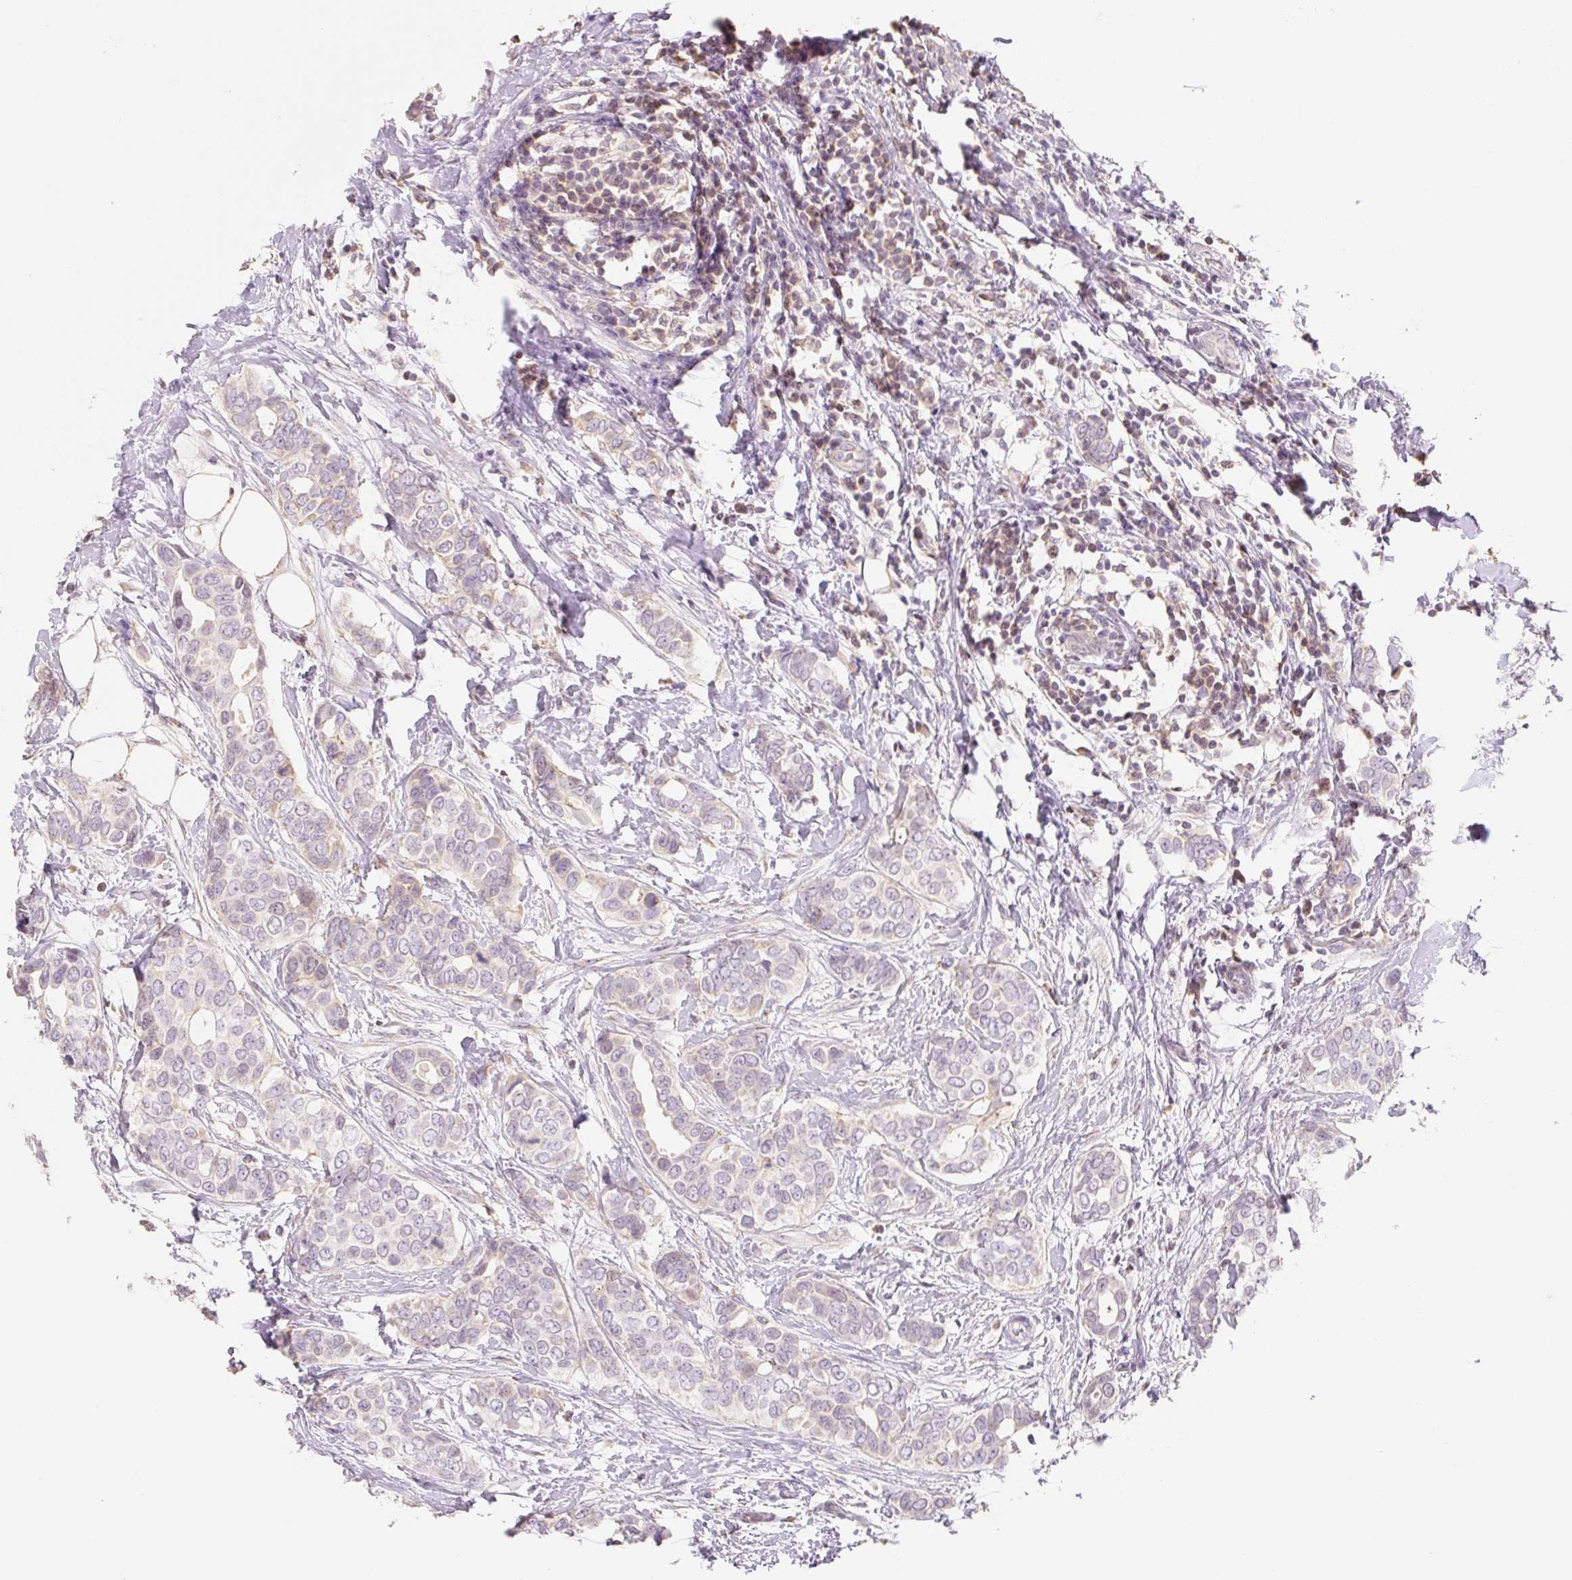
{"staining": {"intensity": "weak", "quantity": "<25%", "location": "cytoplasmic/membranous"}, "tissue": "breast cancer", "cell_type": "Tumor cells", "image_type": "cancer", "snomed": [{"axis": "morphology", "description": "Lobular carcinoma"}, {"axis": "topography", "description": "Breast"}], "caption": "The IHC micrograph has no significant positivity in tumor cells of breast cancer (lobular carcinoma) tissue. (Brightfield microscopy of DAB (3,3'-diaminobenzidine) immunohistochemistry at high magnification).", "gene": "MIA2", "patient": {"sex": "female", "age": 51}}